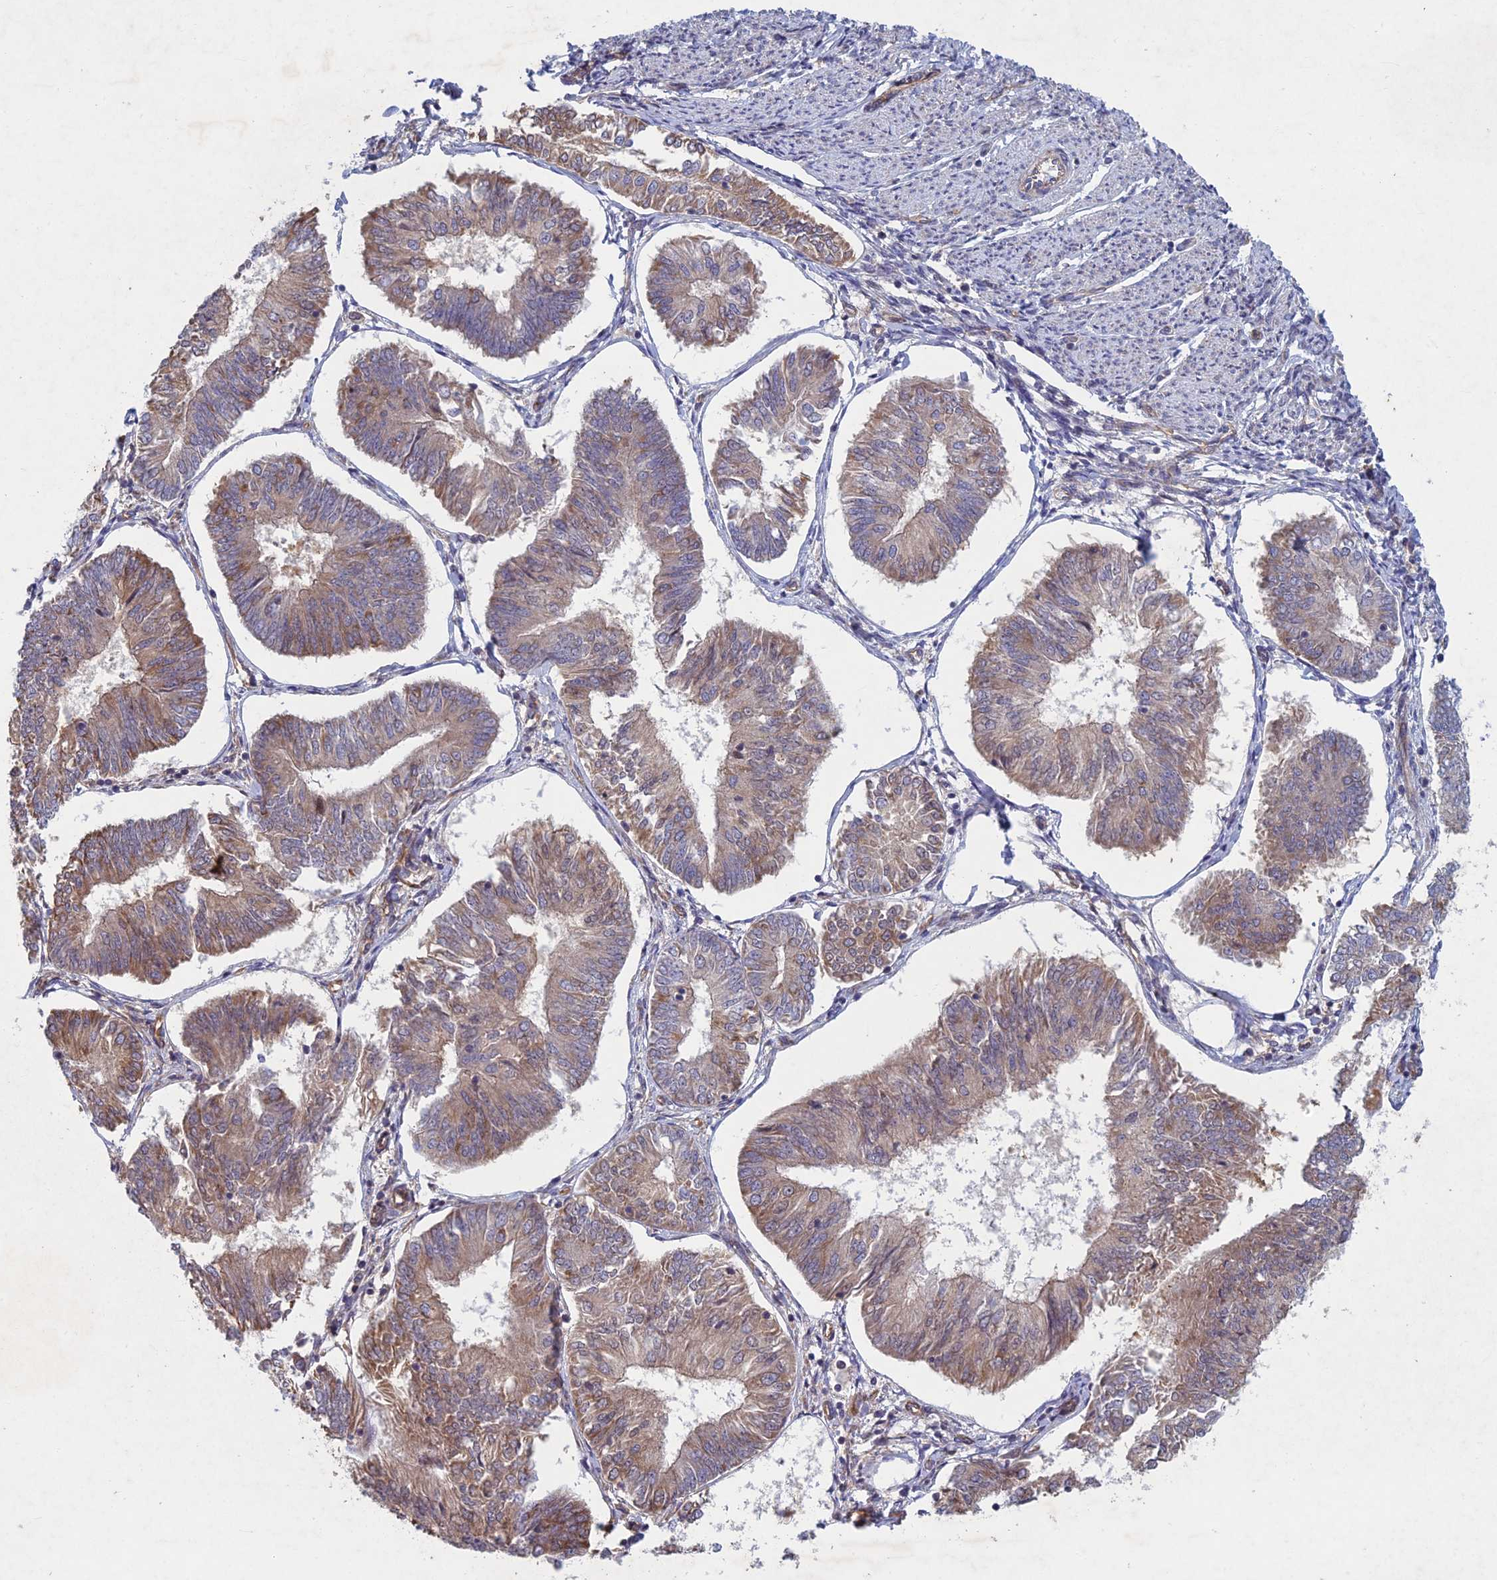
{"staining": {"intensity": "weak", "quantity": "25%-75%", "location": "cytoplasmic/membranous"}, "tissue": "endometrial cancer", "cell_type": "Tumor cells", "image_type": "cancer", "snomed": [{"axis": "morphology", "description": "Adenocarcinoma, NOS"}, {"axis": "topography", "description": "Endometrium"}], "caption": "Tumor cells show low levels of weak cytoplasmic/membranous positivity in approximately 25%-75% of cells in human endometrial cancer.", "gene": "PTHLH", "patient": {"sex": "female", "age": 58}}